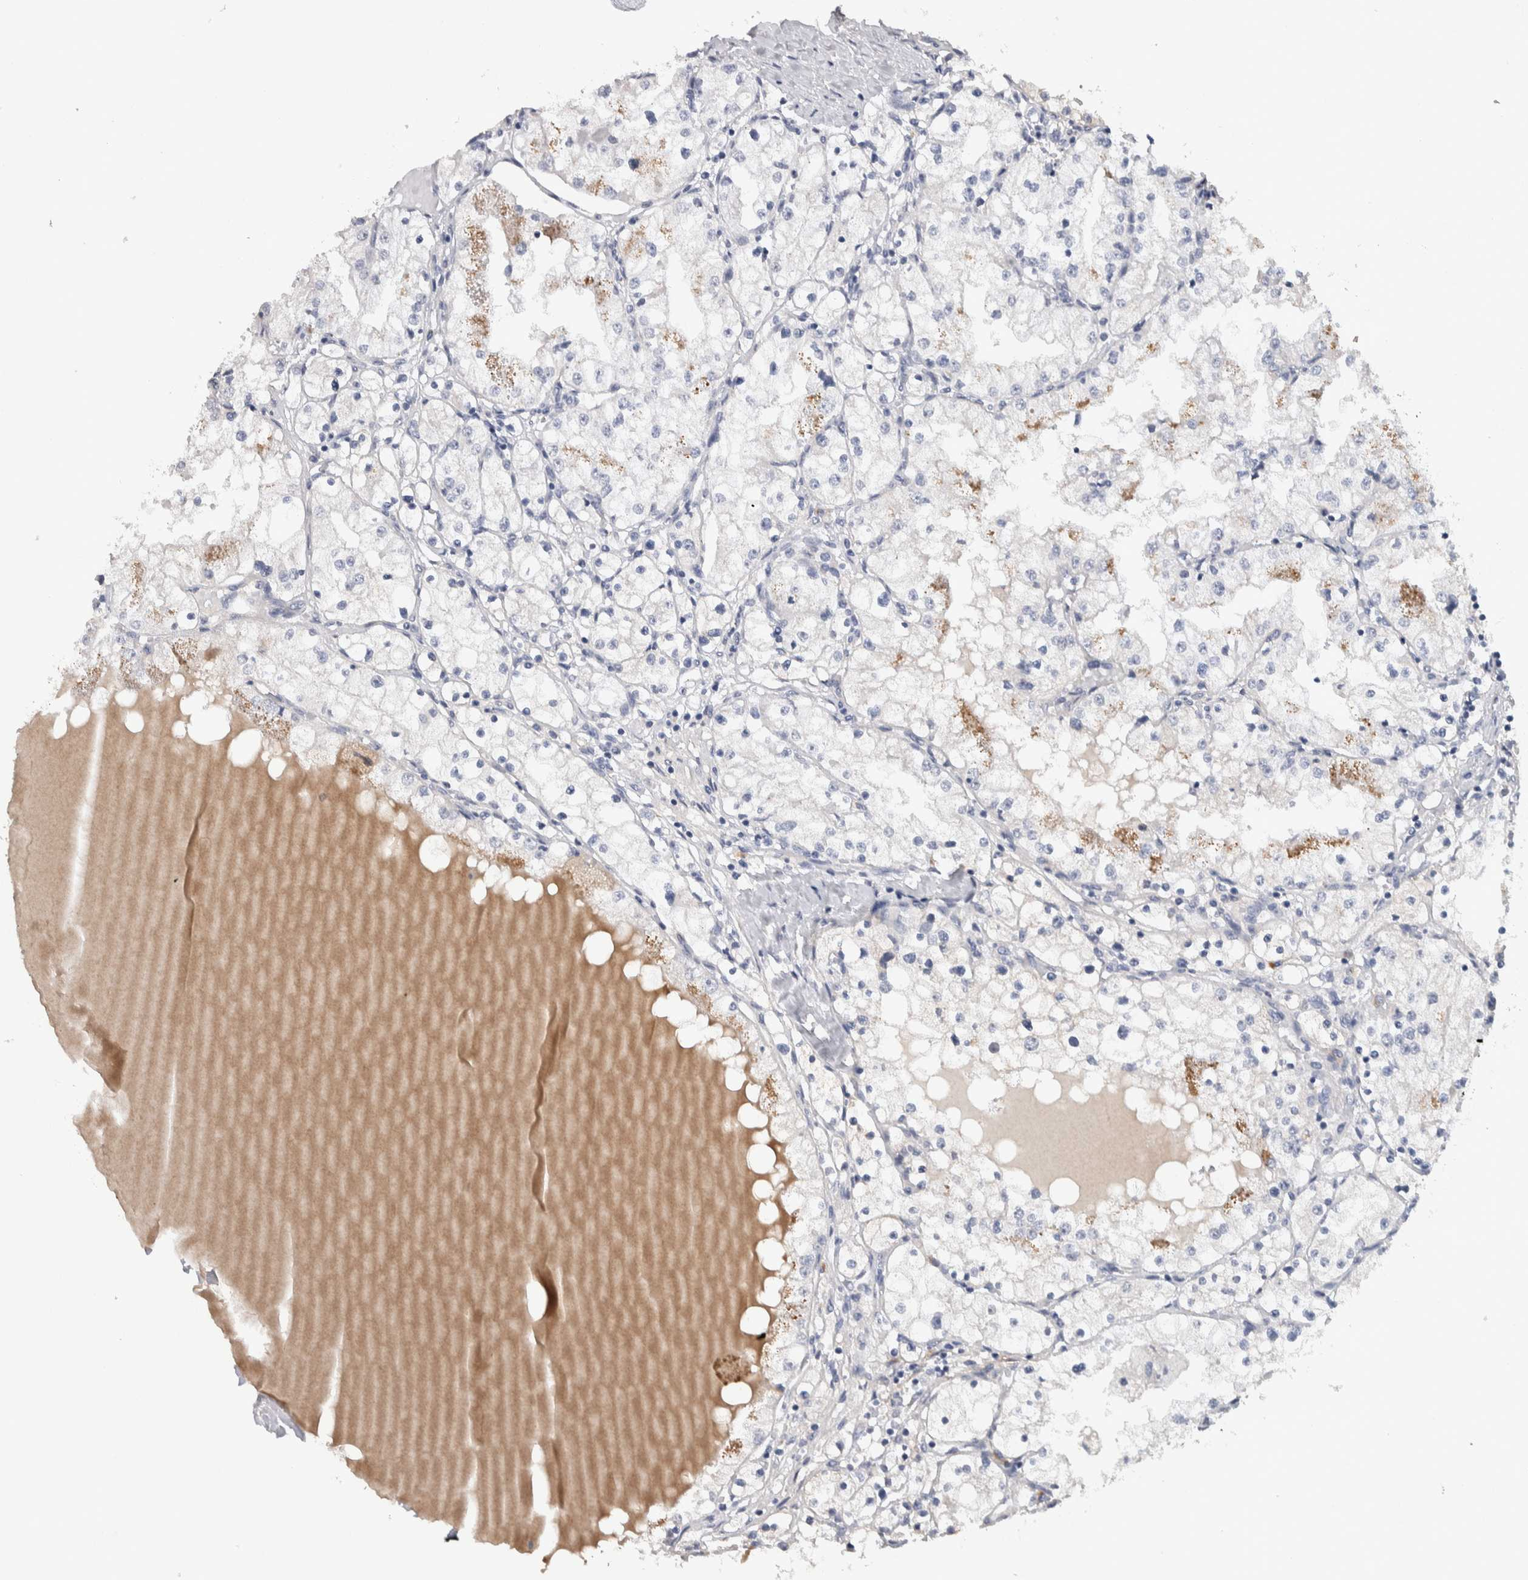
{"staining": {"intensity": "negative", "quantity": "none", "location": "none"}, "tissue": "renal cancer", "cell_type": "Tumor cells", "image_type": "cancer", "snomed": [{"axis": "morphology", "description": "Adenocarcinoma, NOS"}, {"axis": "topography", "description": "Kidney"}], "caption": "Tumor cells show no significant positivity in renal cancer. Brightfield microscopy of immunohistochemistry stained with DAB (brown) and hematoxylin (blue), captured at high magnification.", "gene": "TMEM102", "patient": {"sex": "male", "age": 68}}